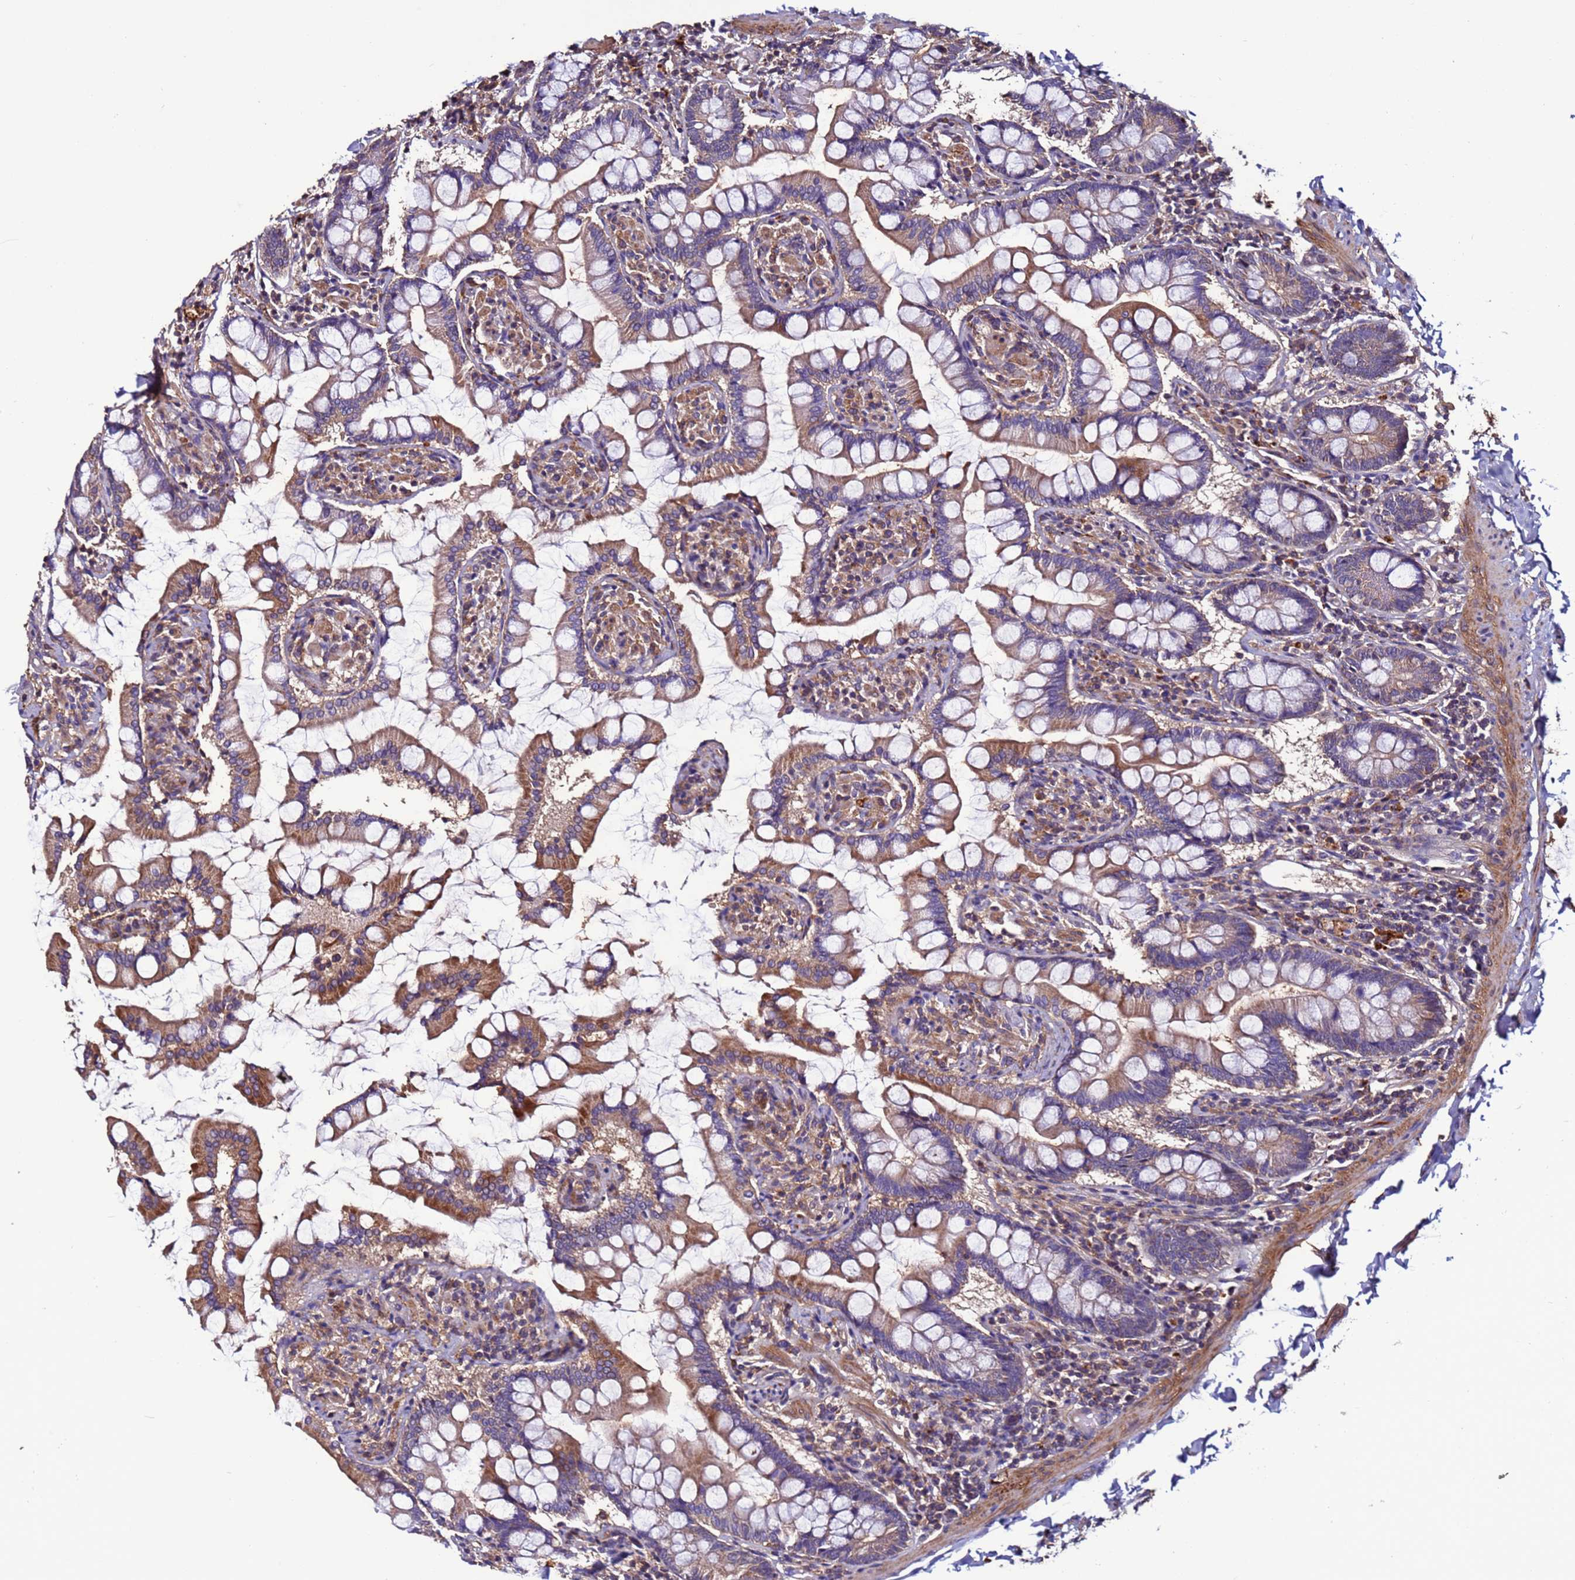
{"staining": {"intensity": "strong", "quantity": "25%-75%", "location": "cytoplasmic/membranous"}, "tissue": "small intestine", "cell_type": "Glandular cells", "image_type": "normal", "snomed": [{"axis": "morphology", "description": "Normal tissue, NOS"}, {"axis": "topography", "description": "Small intestine"}], "caption": "This is a micrograph of immunohistochemistry staining of normal small intestine, which shows strong staining in the cytoplasmic/membranous of glandular cells.", "gene": "CEP55", "patient": {"sex": "male", "age": 41}}